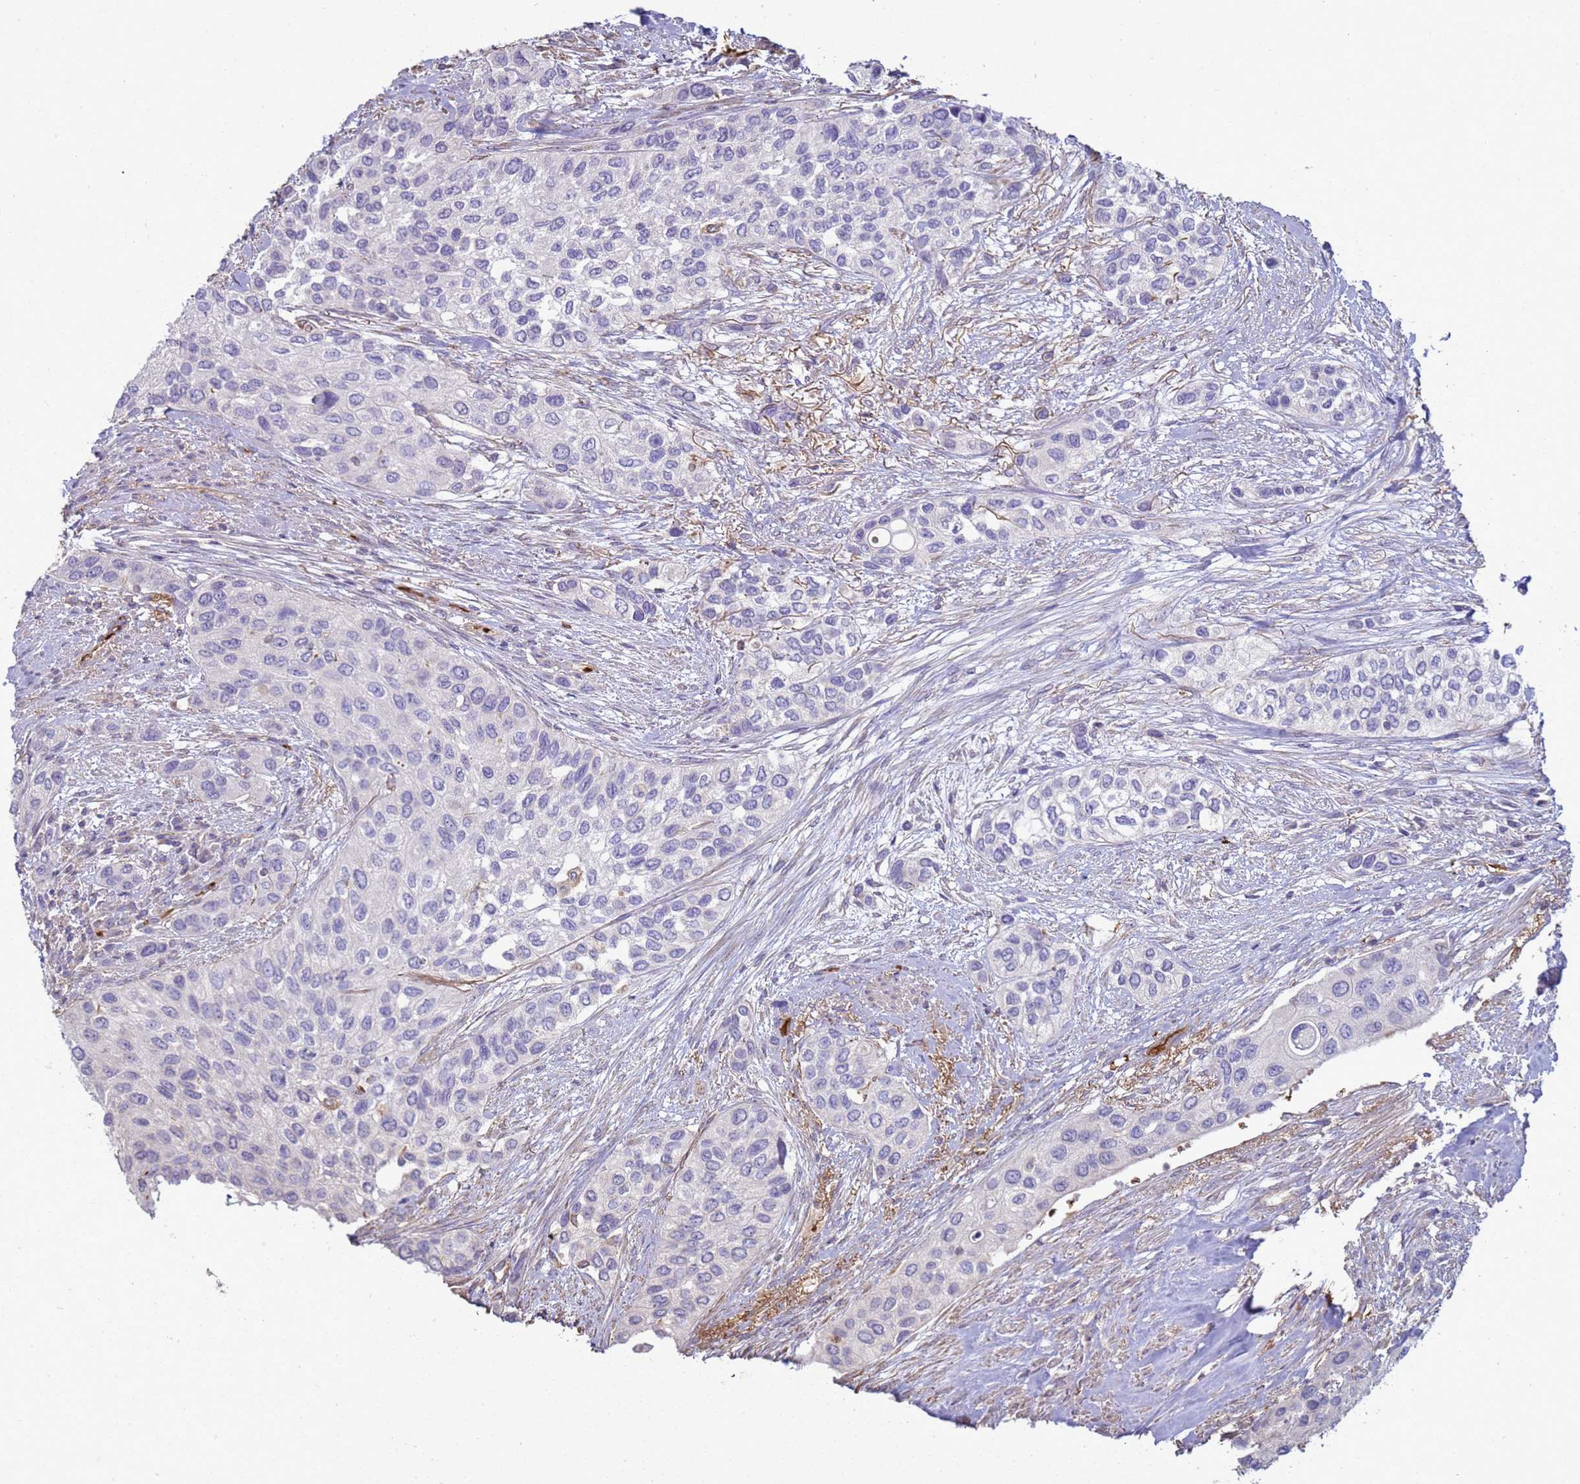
{"staining": {"intensity": "negative", "quantity": "none", "location": "none"}, "tissue": "urothelial cancer", "cell_type": "Tumor cells", "image_type": "cancer", "snomed": [{"axis": "morphology", "description": "Normal tissue, NOS"}, {"axis": "morphology", "description": "Urothelial carcinoma, High grade"}, {"axis": "topography", "description": "Vascular tissue"}, {"axis": "topography", "description": "Urinary bladder"}], "caption": "This is an IHC photomicrograph of urothelial cancer. There is no staining in tumor cells.", "gene": "SGIP1", "patient": {"sex": "female", "age": 56}}